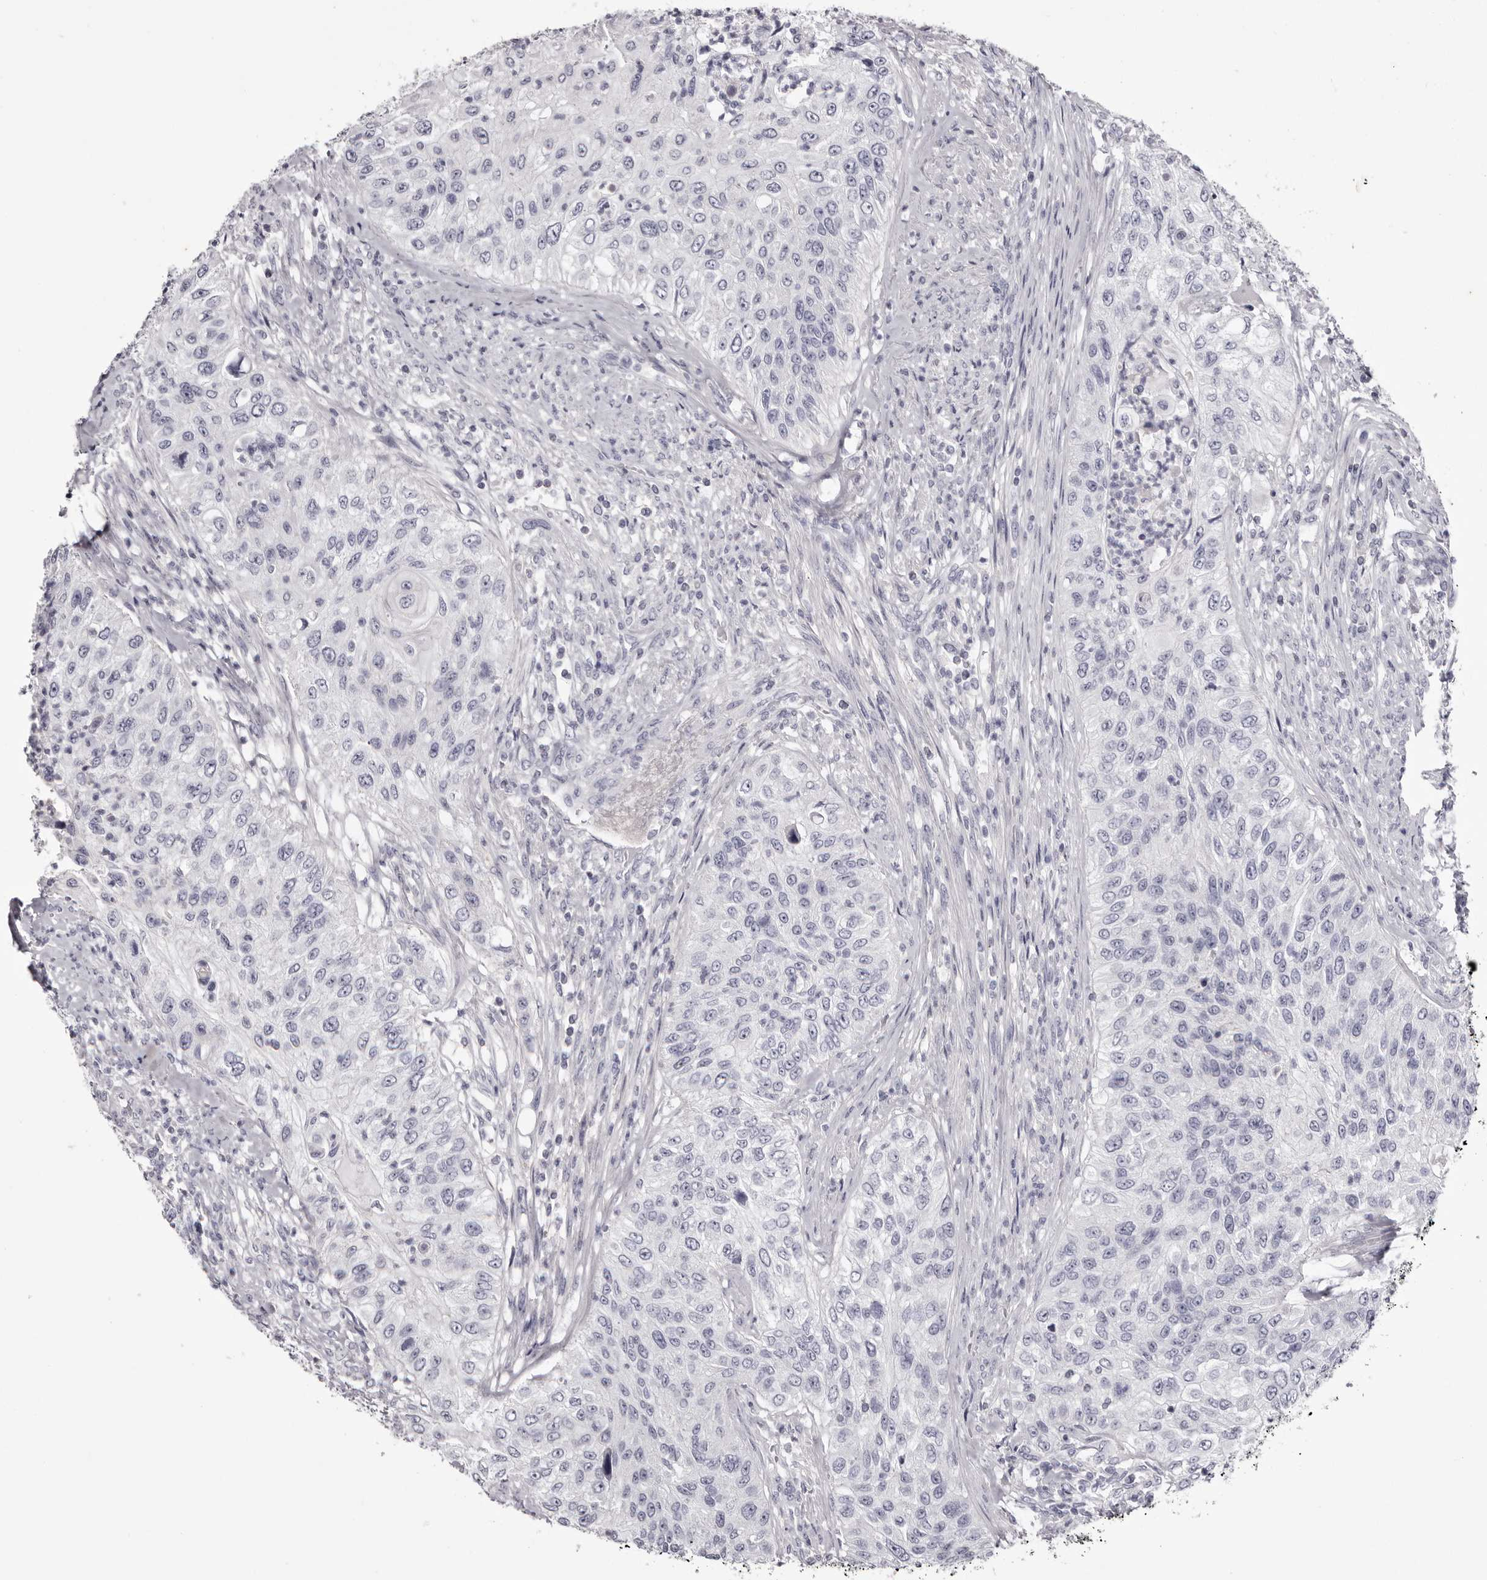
{"staining": {"intensity": "negative", "quantity": "none", "location": "none"}, "tissue": "urothelial cancer", "cell_type": "Tumor cells", "image_type": "cancer", "snomed": [{"axis": "morphology", "description": "Urothelial carcinoma, High grade"}, {"axis": "topography", "description": "Urinary bladder"}], "caption": "Immunohistochemical staining of human high-grade urothelial carcinoma shows no significant positivity in tumor cells. The staining is performed using DAB brown chromogen with nuclei counter-stained in using hematoxylin.", "gene": "CA6", "patient": {"sex": "female", "age": 60}}